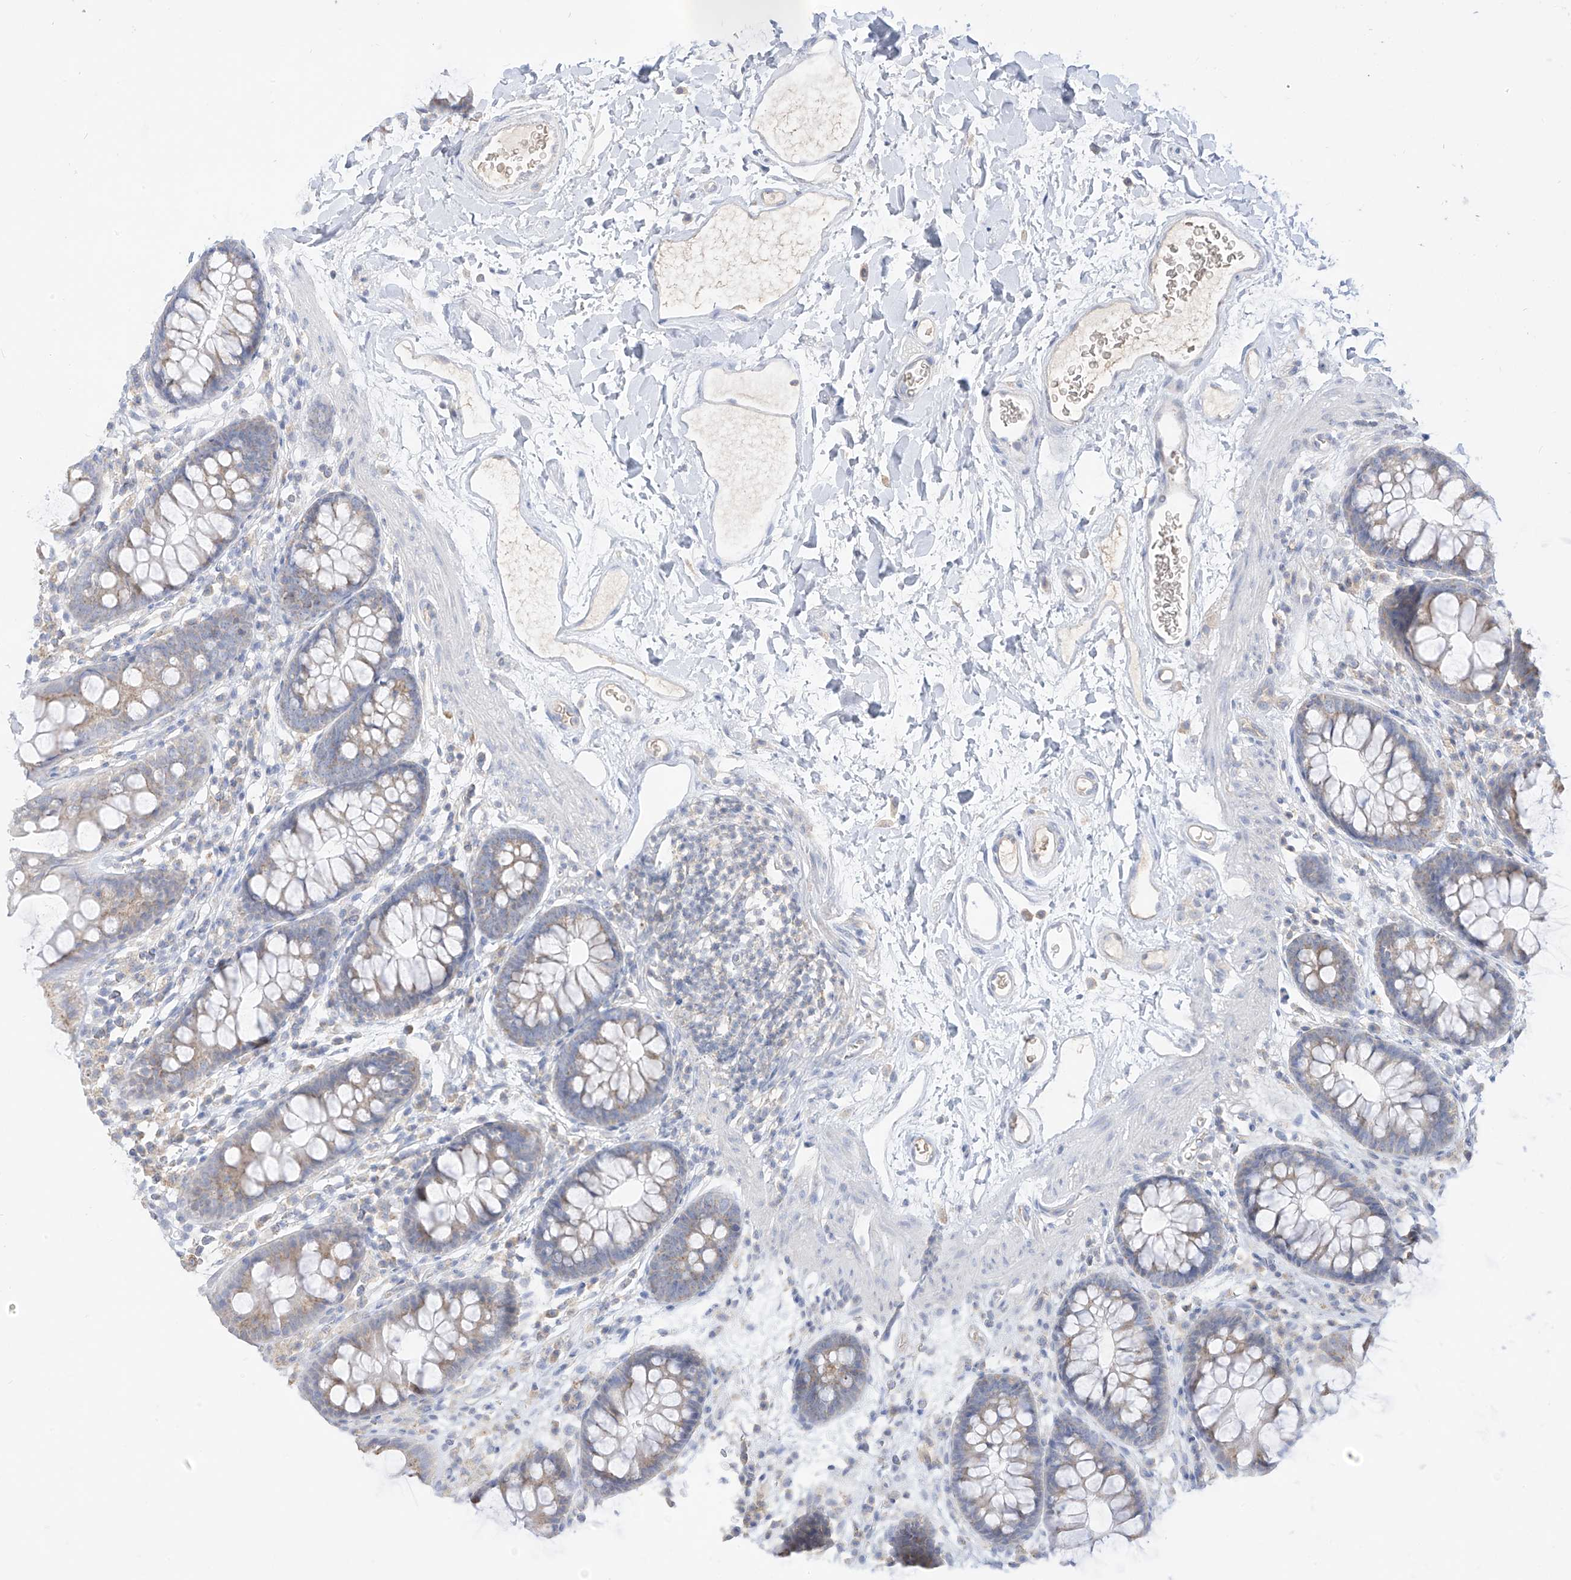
{"staining": {"intensity": "negative", "quantity": "none", "location": "none"}, "tissue": "colon", "cell_type": "Endothelial cells", "image_type": "normal", "snomed": [{"axis": "morphology", "description": "Normal tissue, NOS"}, {"axis": "topography", "description": "Colon"}], "caption": "The photomicrograph displays no staining of endothelial cells in unremarkable colon.", "gene": "RASA2", "patient": {"sex": "female", "age": 62}}